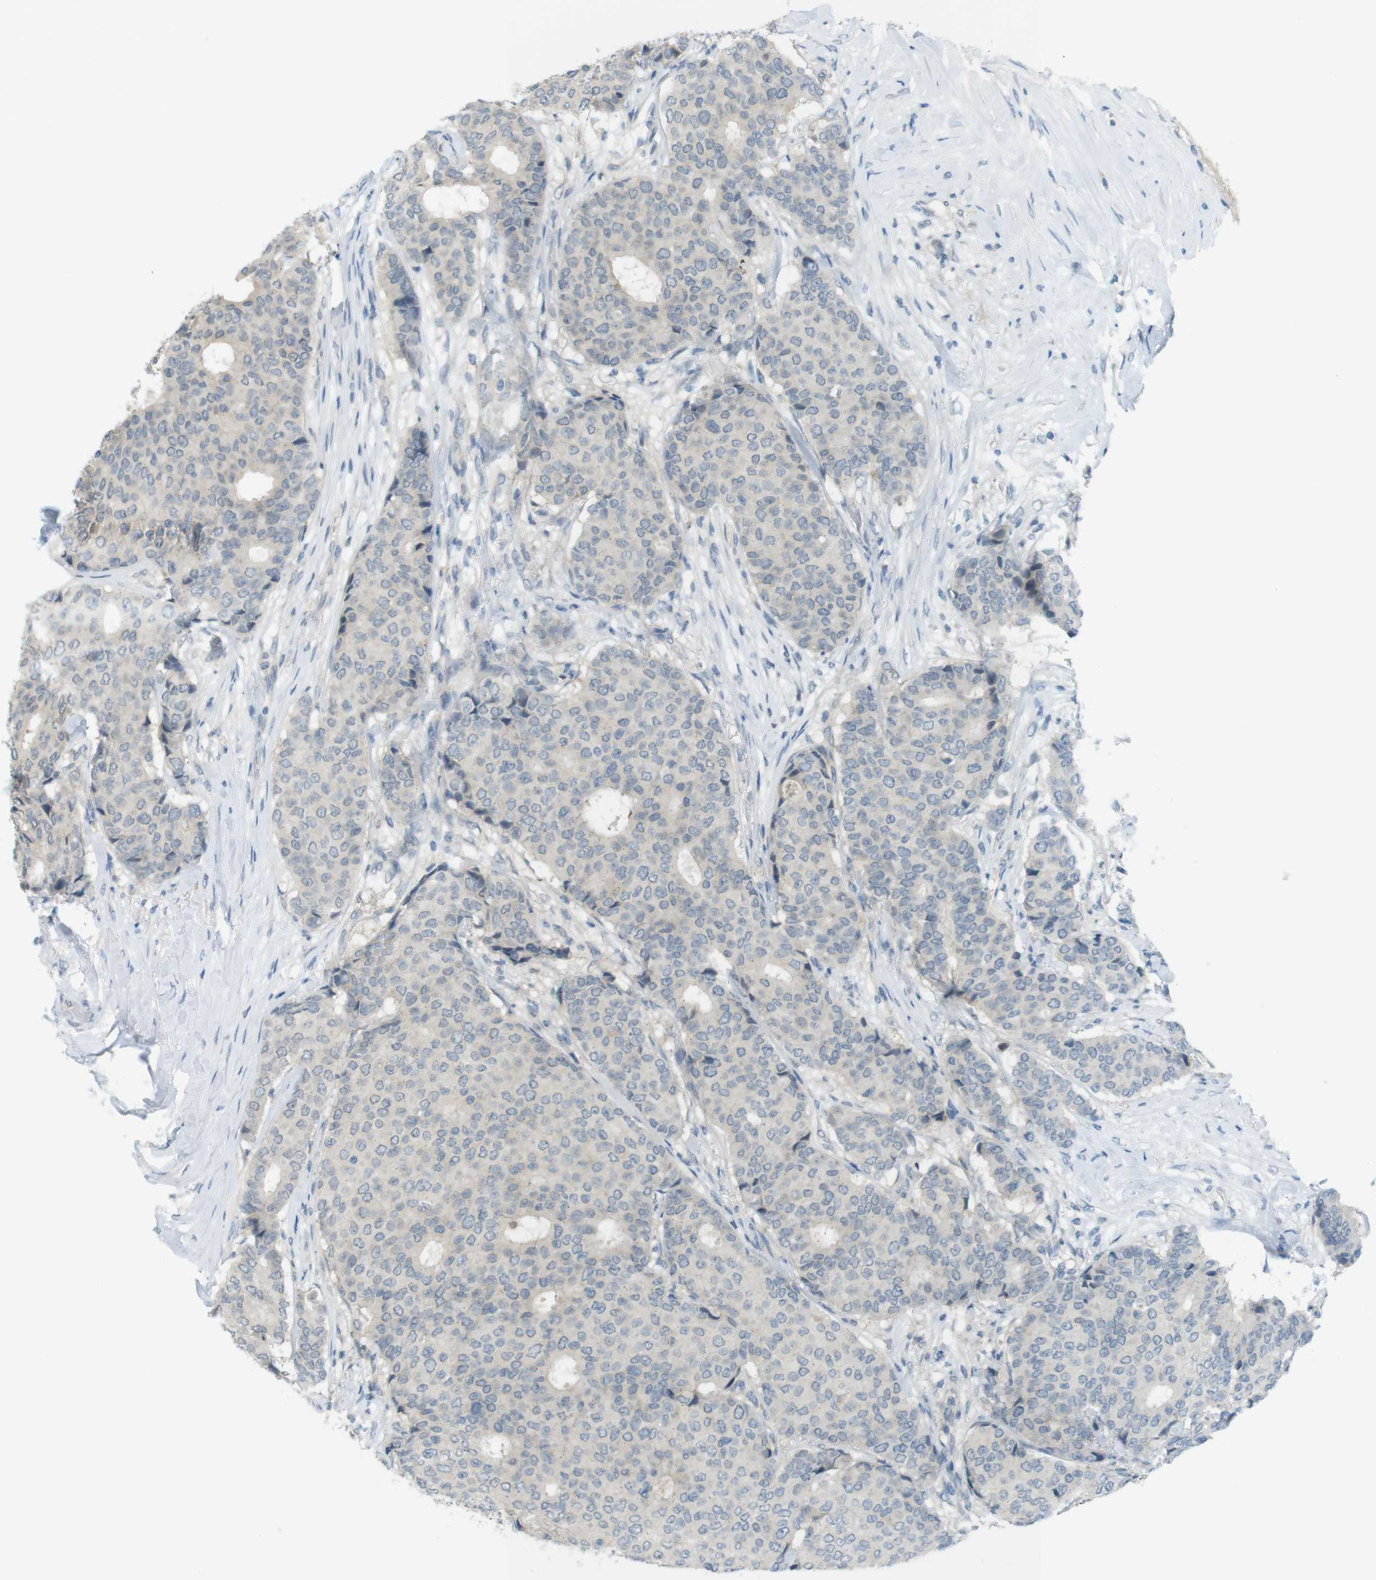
{"staining": {"intensity": "weak", "quantity": ">75%", "location": "cytoplasmic/membranous"}, "tissue": "breast cancer", "cell_type": "Tumor cells", "image_type": "cancer", "snomed": [{"axis": "morphology", "description": "Duct carcinoma"}, {"axis": "topography", "description": "Breast"}], "caption": "Intraductal carcinoma (breast) stained with immunohistochemistry reveals weak cytoplasmic/membranous staining in approximately >75% of tumor cells.", "gene": "UGT8", "patient": {"sex": "female", "age": 75}}